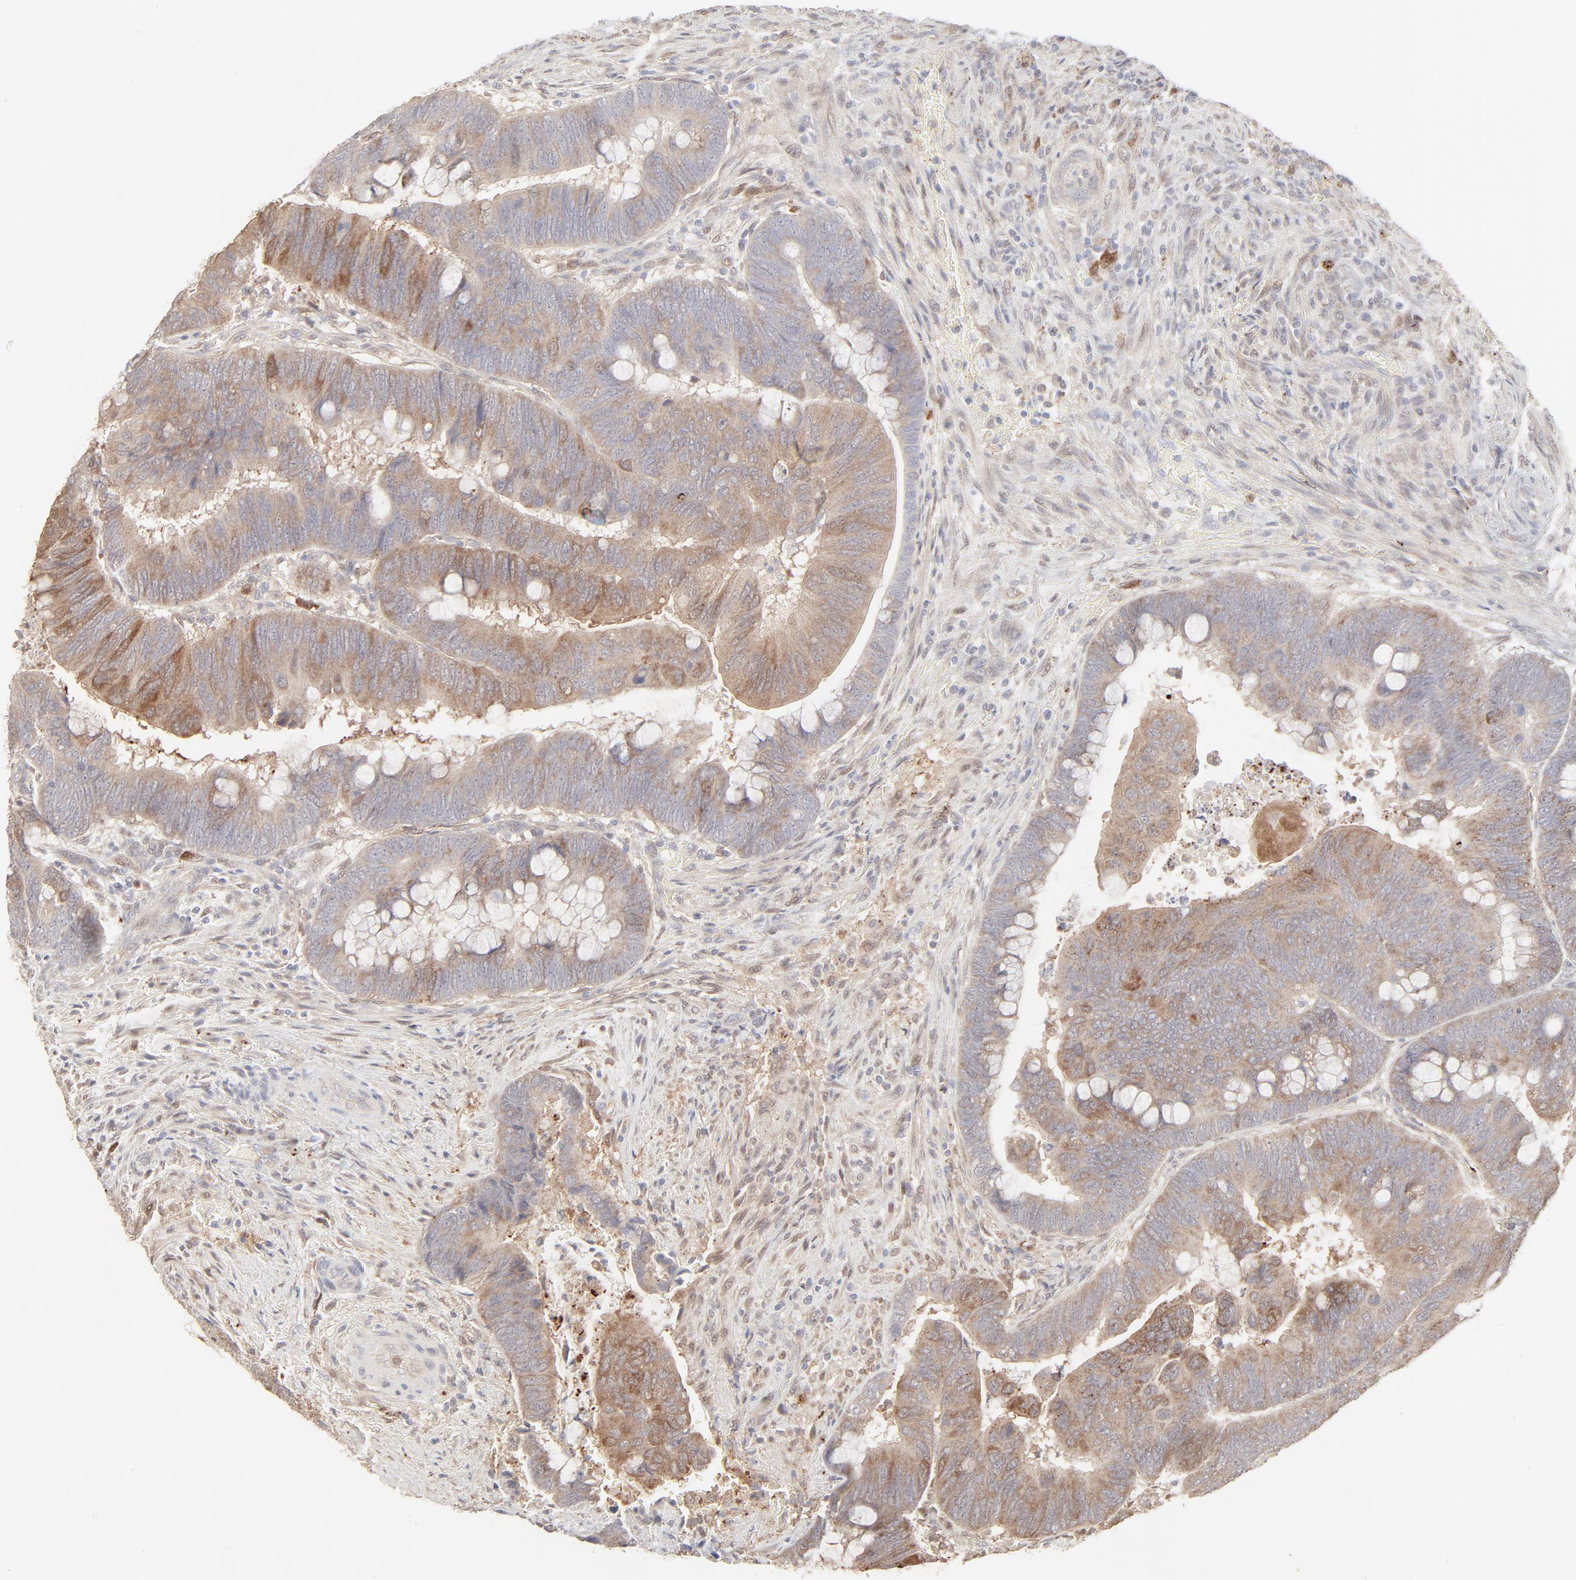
{"staining": {"intensity": "moderate", "quantity": "25%-75%", "location": "cytoplasmic/membranous"}, "tissue": "colorectal cancer", "cell_type": "Tumor cells", "image_type": "cancer", "snomed": [{"axis": "morphology", "description": "Normal tissue, NOS"}, {"axis": "morphology", "description": "Adenocarcinoma, NOS"}, {"axis": "topography", "description": "Rectum"}], "caption": "Tumor cells exhibit moderate cytoplasmic/membranous positivity in about 25%-75% of cells in colorectal cancer.", "gene": "LGALS2", "patient": {"sex": "male", "age": 92}}